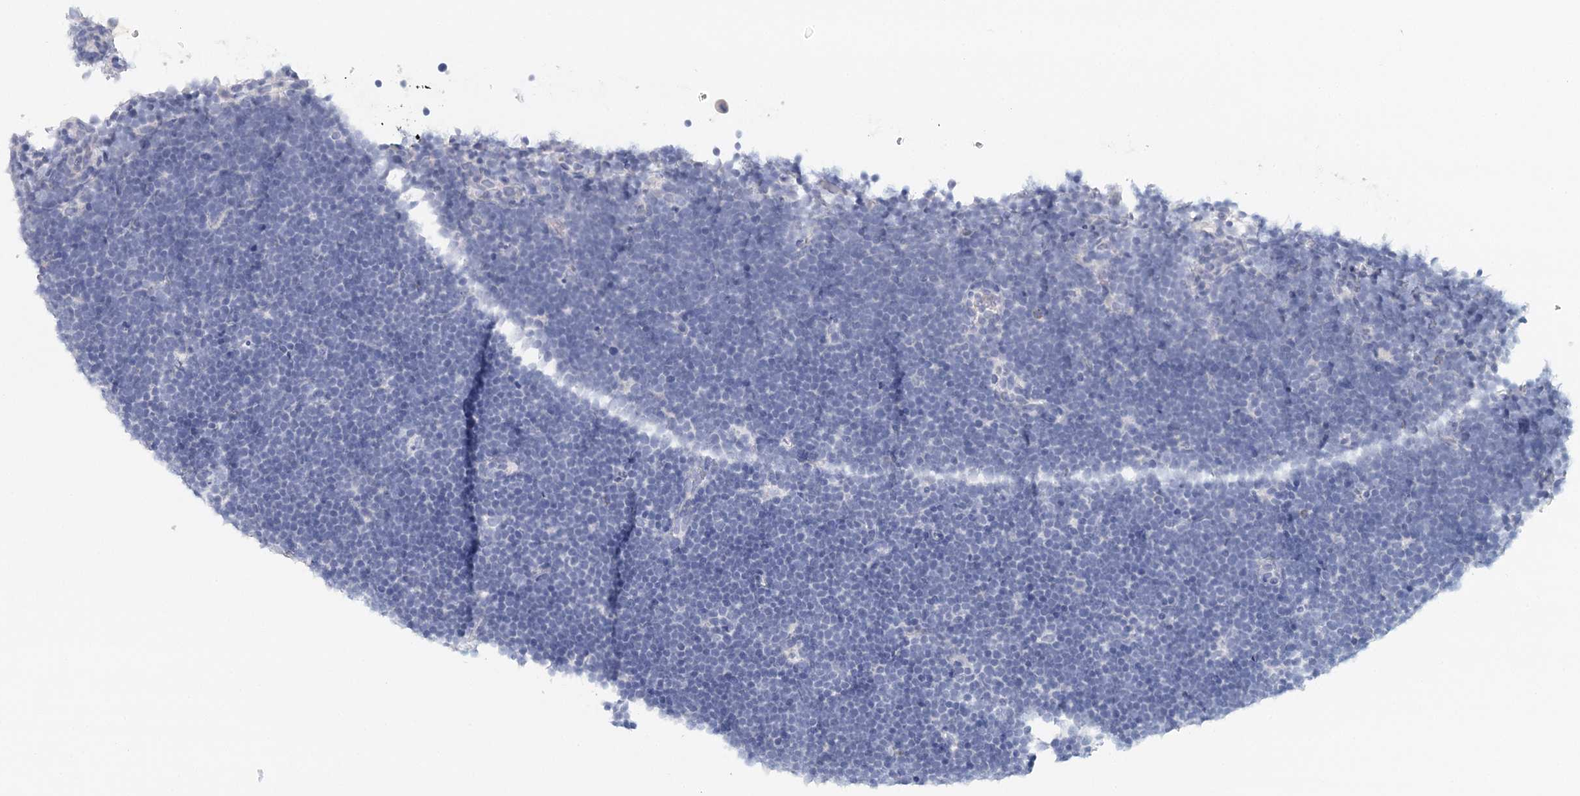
{"staining": {"intensity": "negative", "quantity": "none", "location": "none"}, "tissue": "lymphoma", "cell_type": "Tumor cells", "image_type": "cancer", "snomed": [{"axis": "morphology", "description": "Malignant lymphoma, non-Hodgkin's type, High grade"}, {"axis": "topography", "description": "Lymph node"}], "caption": "Lymphoma was stained to show a protein in brown. There is no significant positivity in tumor cells.", "gene": "HSPA4L", "patient": {"sex": "male", "age": 13}}